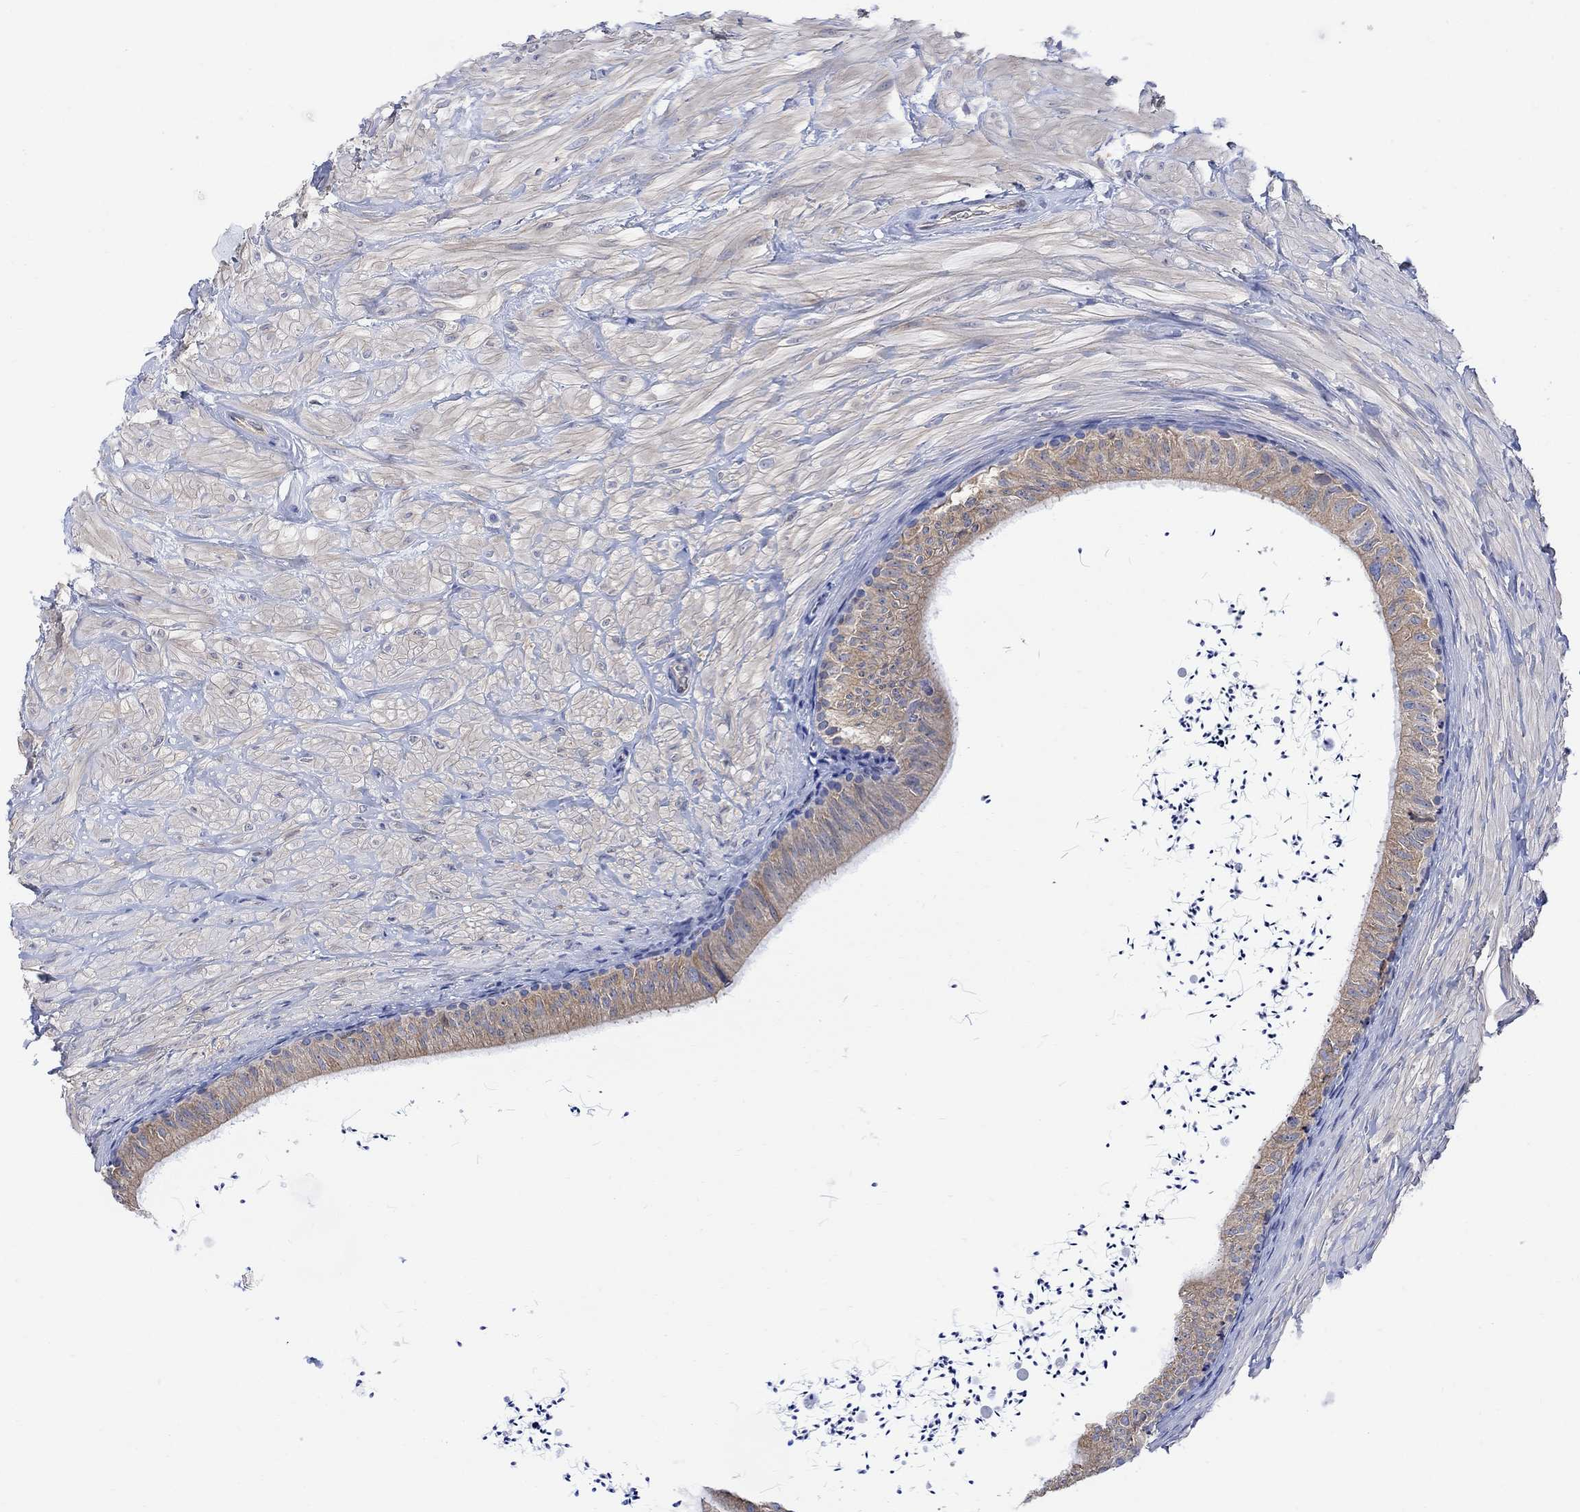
{"staining": {"intensity": "weak", "quantity": "25%-75%", "location": "cytoplasmic/membranous"}, "tissue": "epididymis", "cell_type": "Glandular cells", "image_type": "normal", "snomed": [{"axis": "morphology", "description": "Normal tissue, NOS"}, {"axis": "topography", "description": "Epididymis"}], "caption": "Epididymis was stained to show a protein in brown. There is low levels of weak cytoplasmic/membranous expression in approximately 25%-75% of glandular cells. The protein of interest is stained brown, and the nuclei are stained in blue (DAB IHC with brightfield microscopy, high magnification).", "gene": "GBP5", "patient": {"sex": "male", "age": 32}}